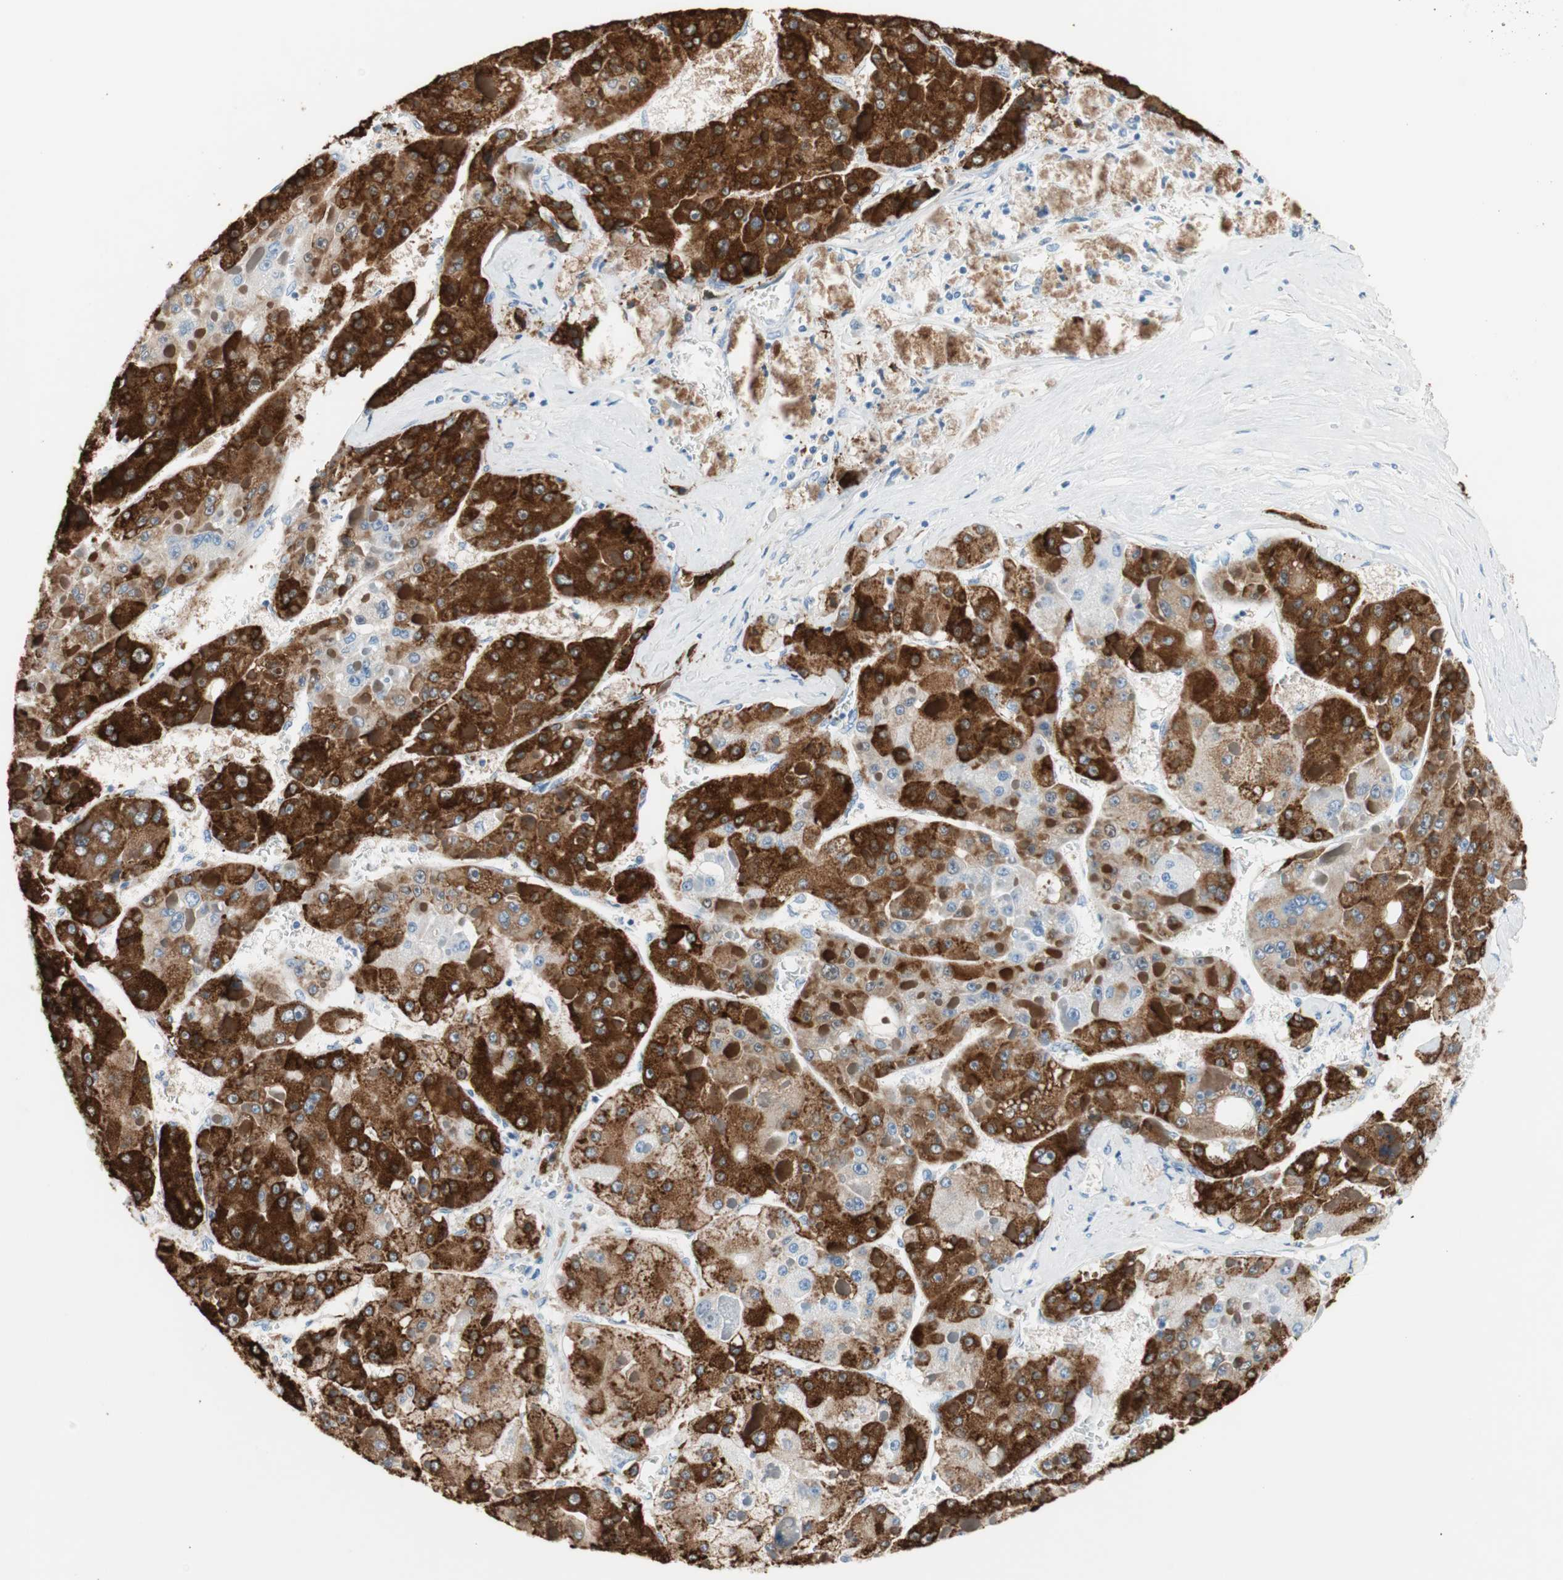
{"staining": {"intensity": "strong", "quantity": ">75%", "location": "cytoplasmic/membranous"}, "tissue": "liver cancer", "cell_type": "Tumor cells", "image_type": "cancer", "snomed": [{"axis": "morphology", "description": "Carcinoma, Hepatocellular, NOS"}, {"axis": "topography", "description": "Liver"}], "caption": "This is a photomicrograph of immunohistochemistry staining of liver cancer (hepatocellular carcinoma), which shows strong positivity in the cytoplasmic/membranous of tumor cells.", "gene": "GLUL", "patient": {"sex": "female", "age": 73}}